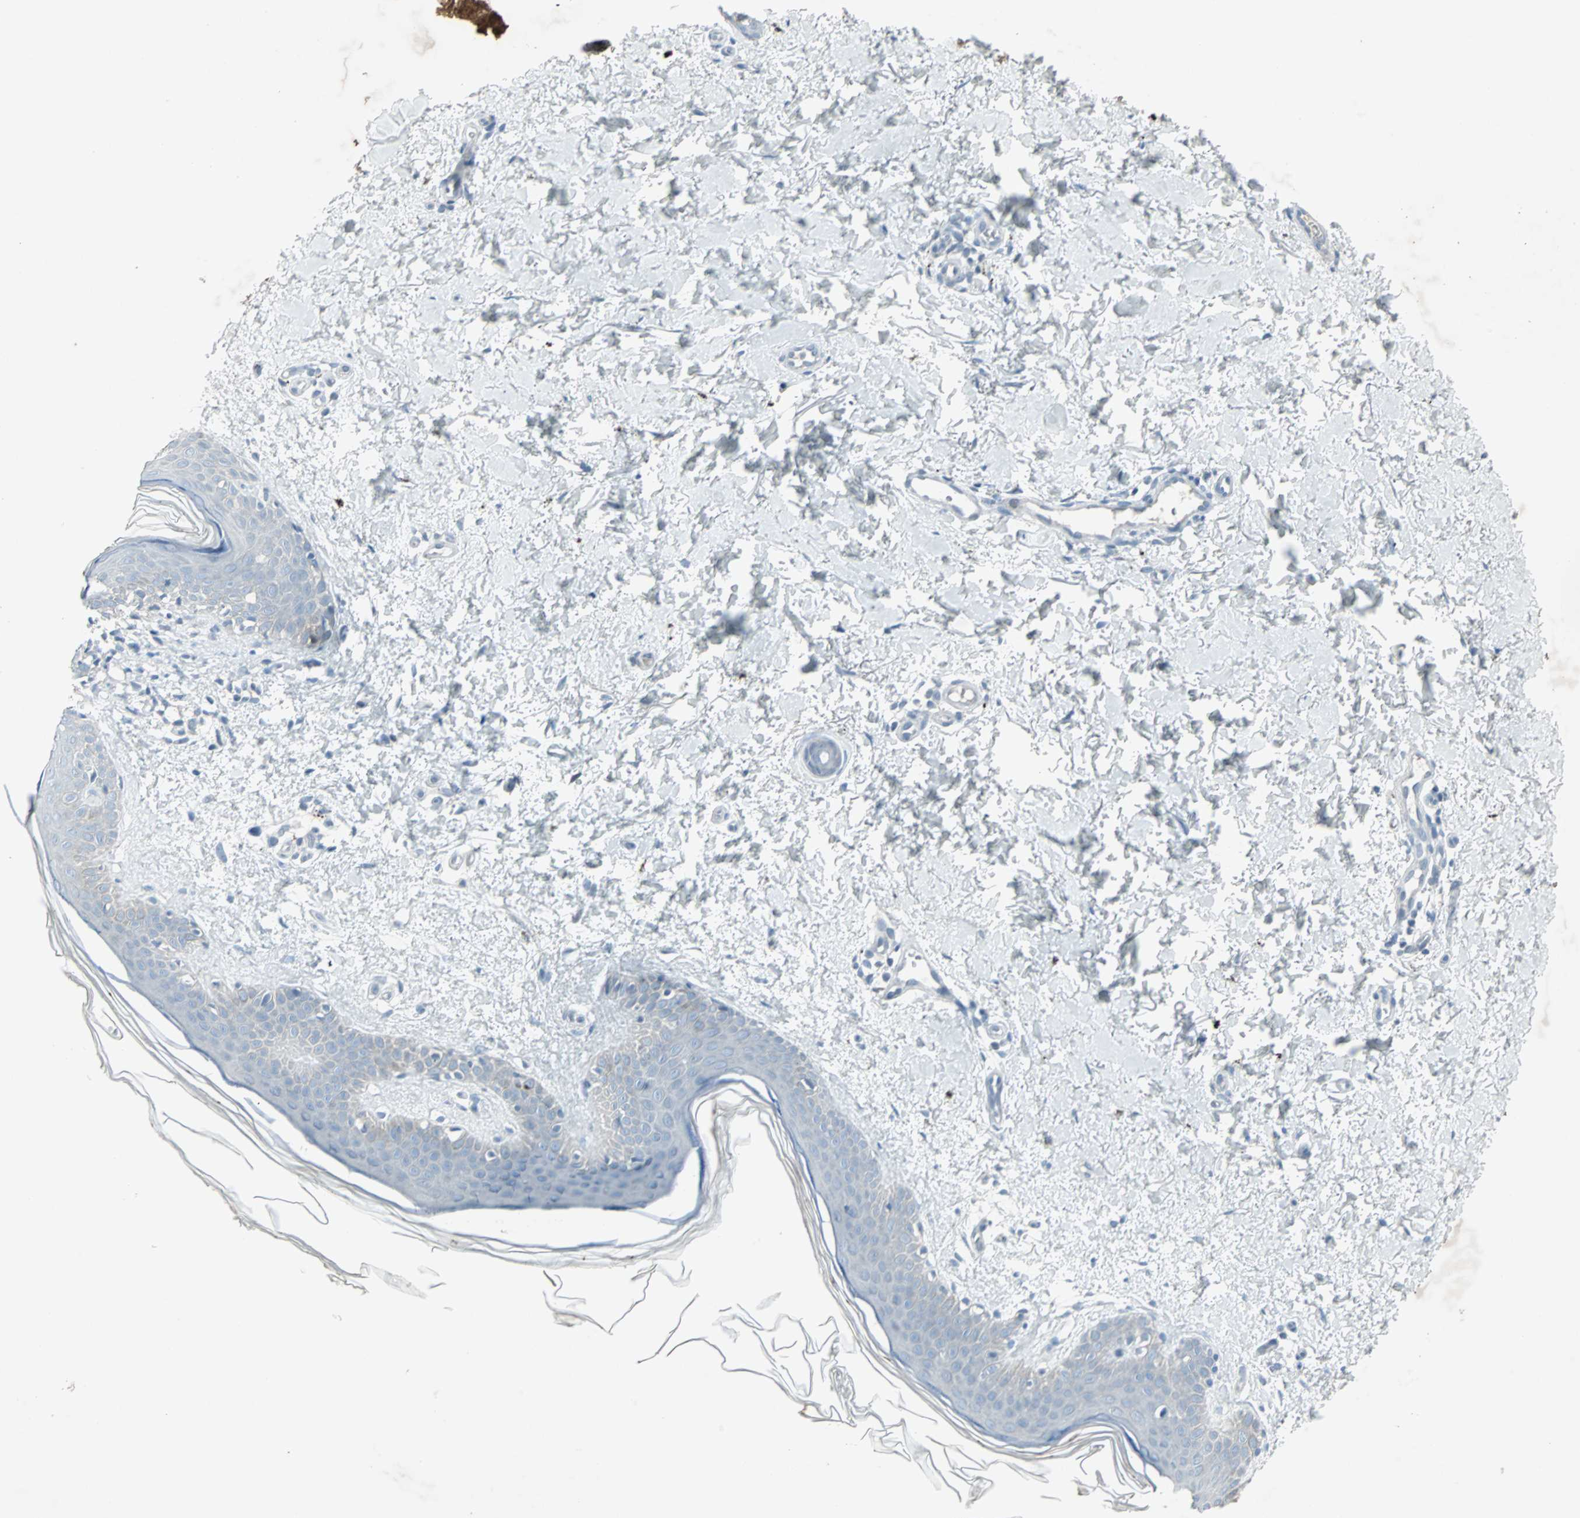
{"staining": {"intensity": "negative", "quantity": "none", "location": "none"}, "tissue": "skin", "cell_type": "Fibroblasts", "image_type": "normal", "snomed": [{"axis": "morphology", "description": "Normal tissue, NOS"}, {"axis": "topography", "description": "Skin"}], "caption": "Immunohistochemistry photomicrograph of benign skin: human skin stained with DAB (3,3'-diaminobenzidine) reveals no significant protein positivity in fibroblasts.", "gene": "LANCL3", "patient": {"sex": "female", "age": 56}}